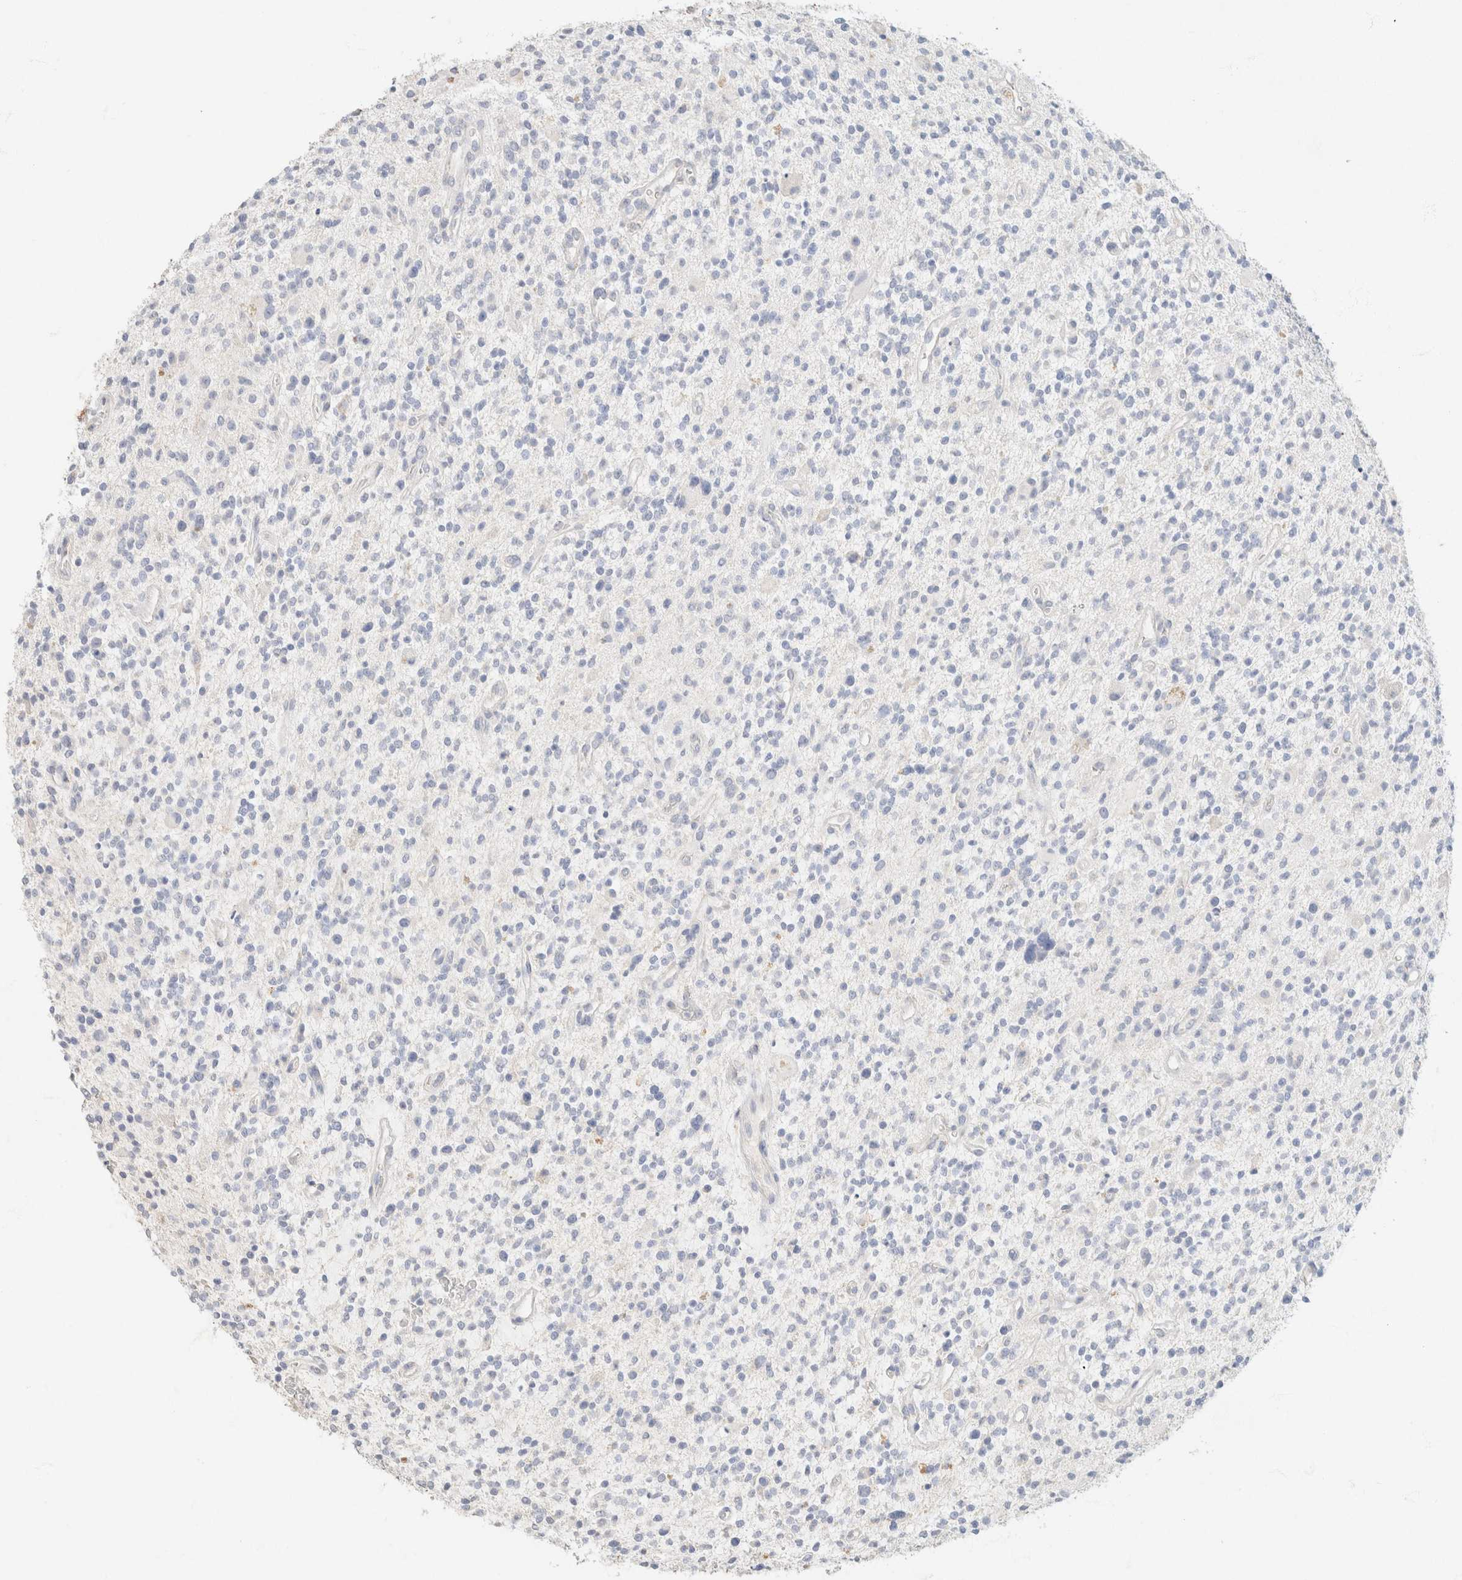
{"staining": {"intensity": "negative", "quantity": "none", "location": "none"}, "tissue": "glioma", "cell_type": "Tumor cells", "image_type": "cancer", "snomed": [{"axis": "morphology", "description": "Glioma, malignant, High grade"}, {"axis": "topography", "description": "Brain"}], "caption": "Histopathology image shows no protein staining in tumor cells of malignant high-grade glioma tissue.", "gene": "CA12", "patient": {"sex": "male", "age": 48}}